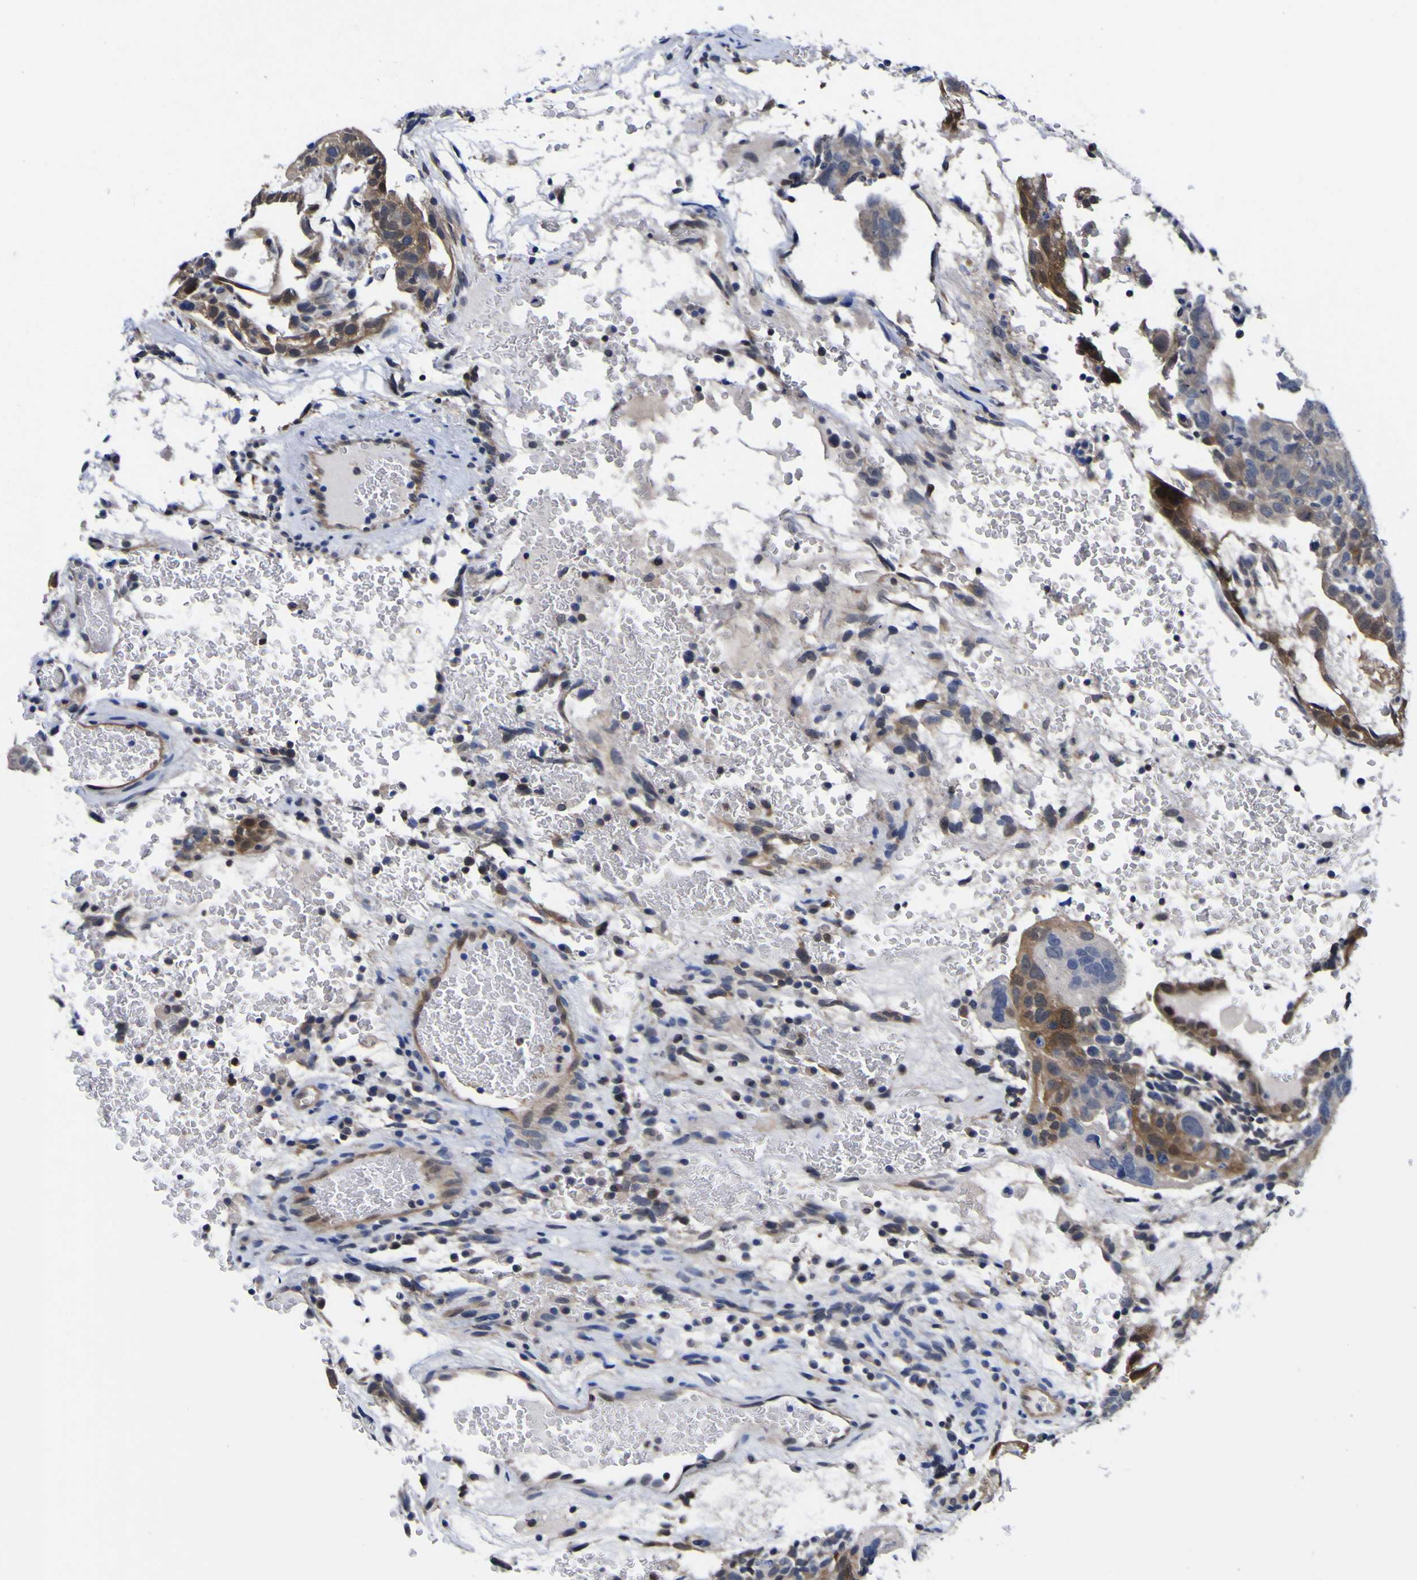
{"staining": {"intensity": "moderate", "quantity": "25%-75%", "location": "cytoplasmic/membranous"}, "tissue": "testis cancer", "cell_type": "Tumor cells", "image_type": "cancer", "snomed": [{"axis": "morphology", "description": "Seminoma, NOS"}, {"axis": "morphology", "description": "Carcinoma, Embryonal, NOS"}, {"axis": "topography", "description": "Testis"}], "caption": "Brown immunohistochemical staining in testis seminoma shows moderate cytoplasmic/membranous positivity in about 25%-75% of tumor cells. (DAB (3,3'-diaminobenzidine) = brown stain, brightfield microscopy at high magnification).", "gene": "CASP6", "patient": {"sex": "male", "age": 52}}